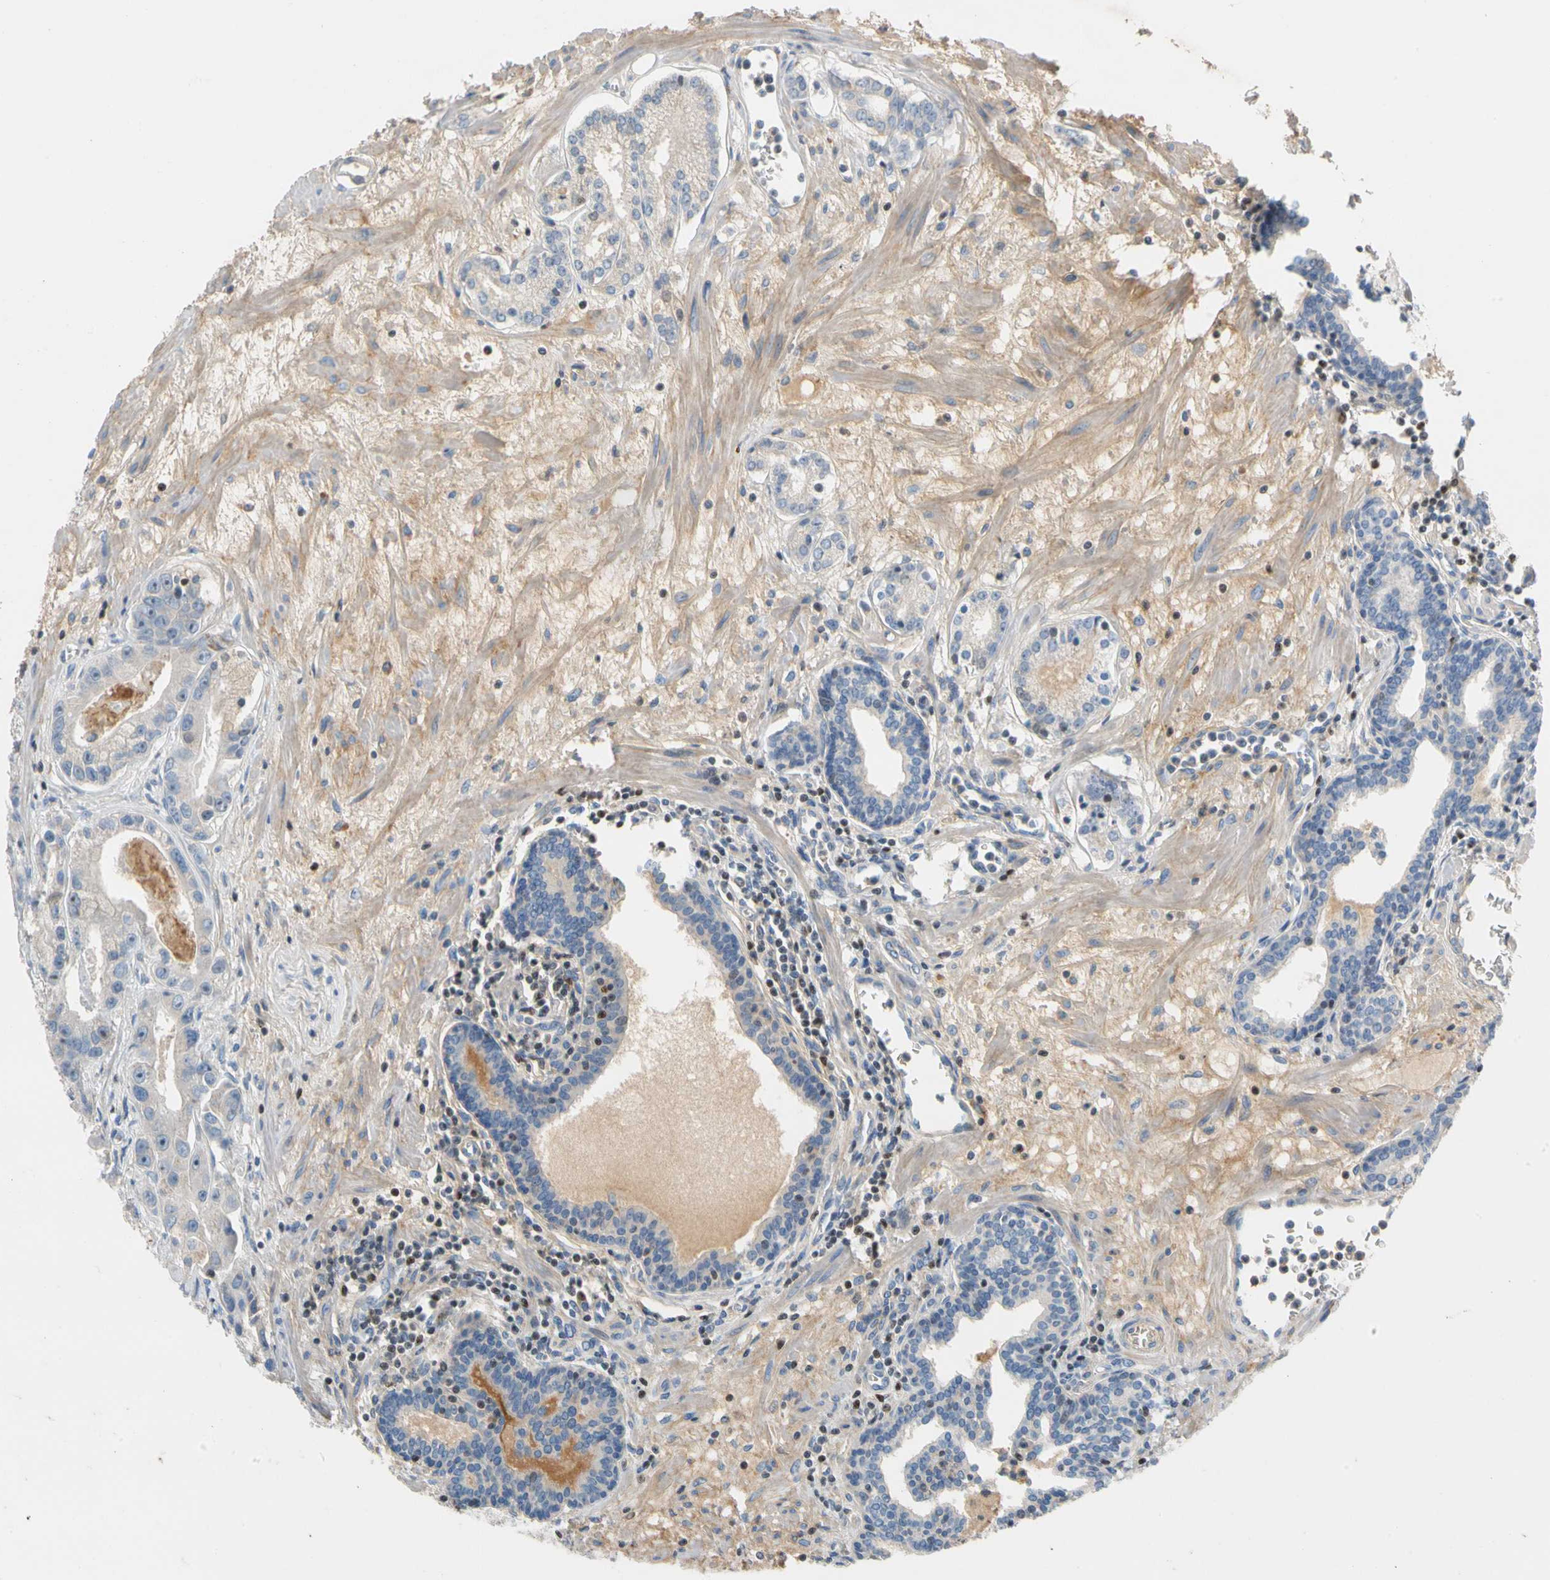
{"staining": {"intensity": "negative", "quantity": "none", "location": "none"}, "tissue": "prostate cancer", "cell_type": "Tumor cells", "image_type": "cancer", "snomed": [{"axis": "morphology", "description": "Adenocarcinoma, Low grade"}, {"axis": "topography", "description": "Prostate"}], "caption": "There is no significant positivity in tumor cells of prostate cancer.", "gene": "SP140", "patient": {"sex": "male", "age": 59}}